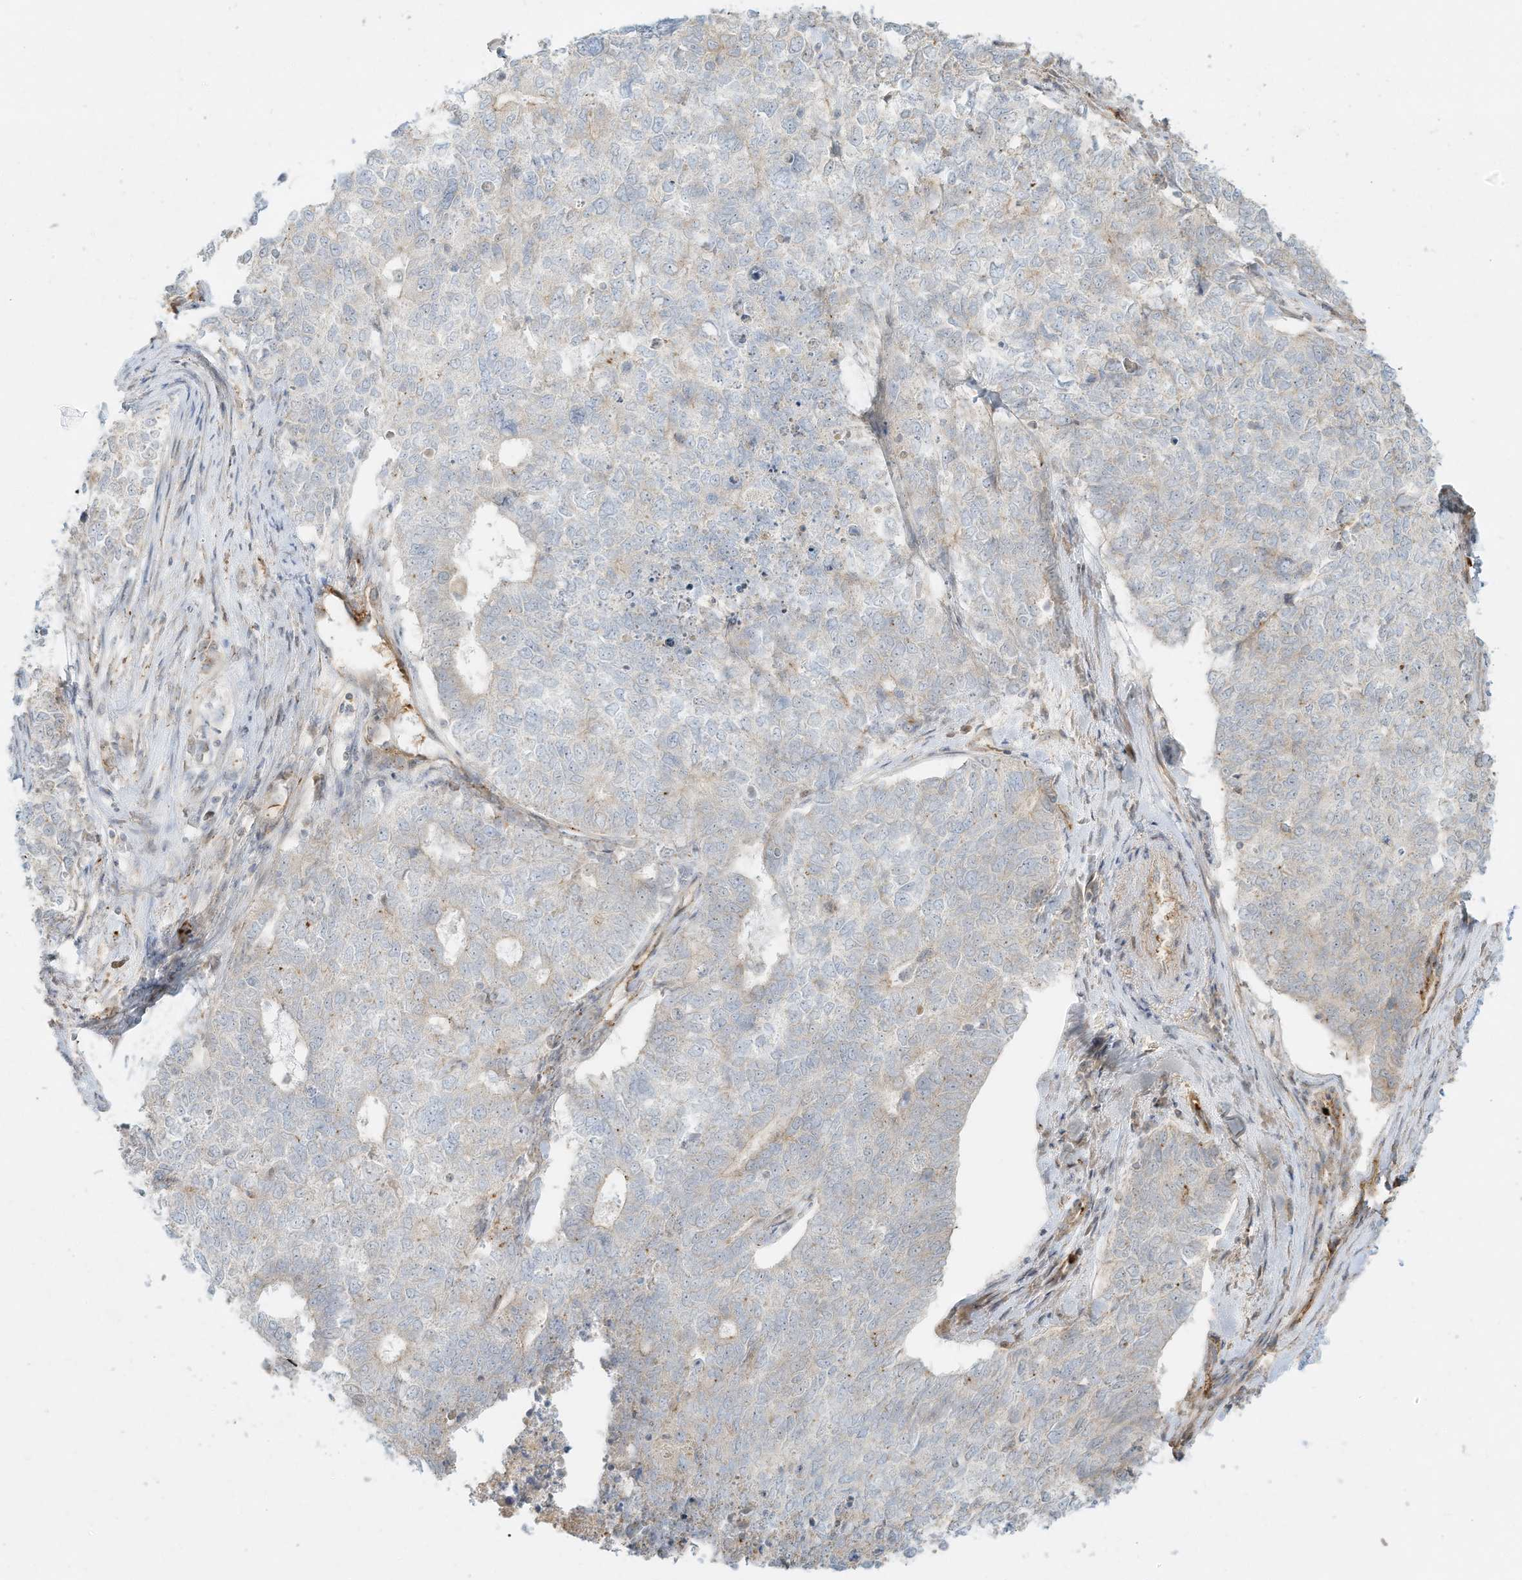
{"staining": {"intensity": "negative", "quantity": "none", "location": "none"}, "tissue": "cervical cancer", "cell_type": "Tumor cells", "image_type": "cancer", "snomed": [{"axis": "morphology", "description": "Squamous cell carcinoma, NOS"}, {"axis": "topography", "description": "Cervix"}], "caption": "DAB immunohistochemical staining of human cervical cancer (squamous cell carcinoma) shows no significant positivity in tumor cells.", "gene": "OFD1", "patient": {"sex": "female", "age": 63}}